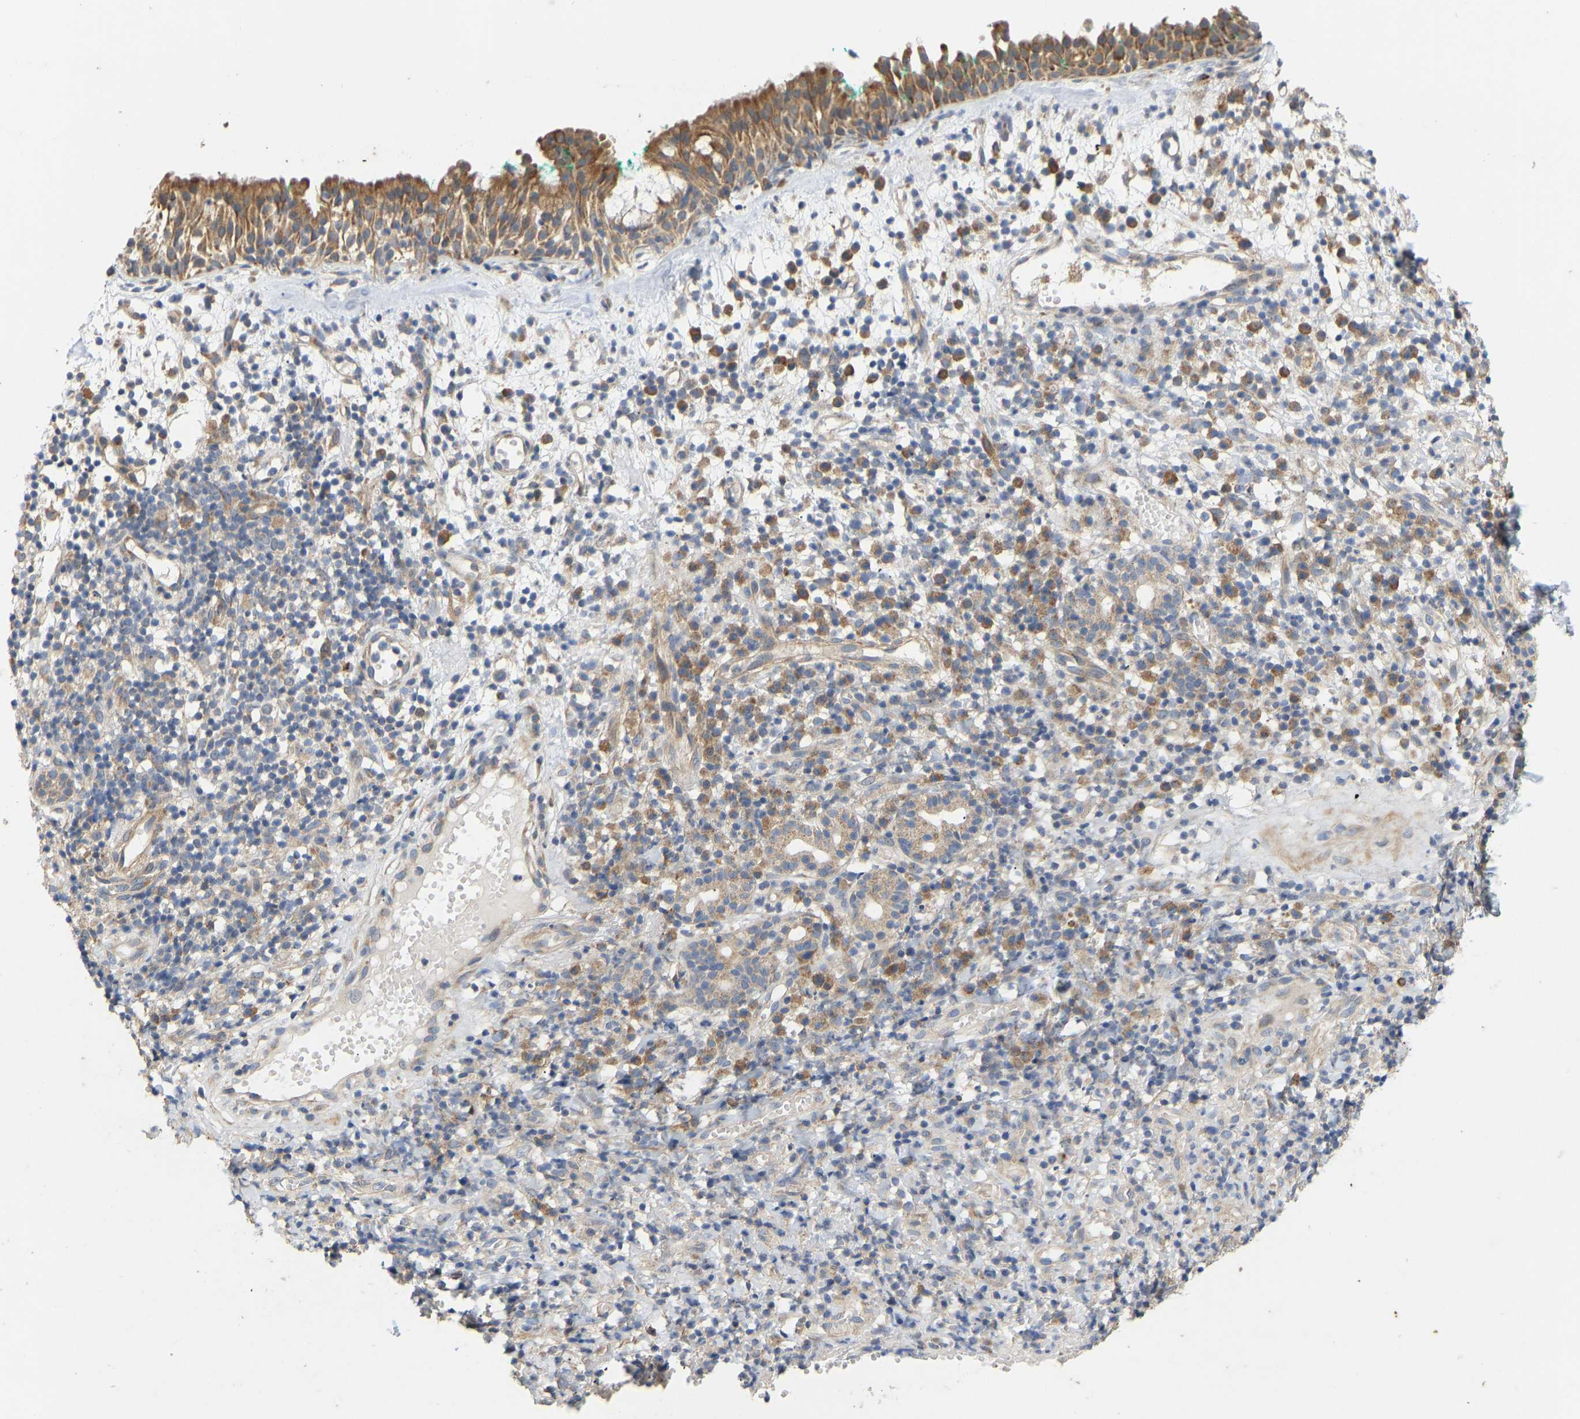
{"staining": {"intensity": "moderate", "quantity": ">75%", "location": "cytoplasmic/membranous"}, "tissue": "nasopharynx", "cell_type": "Respiratory epithelial cells", "image_type": "normal", "snomed": [{"axis": "morphology", "description": "Normal tissue, NOS"}, {"axis": "morphology", "description": "Basal cell carcinoma"}, {"axis": "topography", "description": "Cartilage tissue"}, {"axis": "topography", "description": "Nasopharynx"}, {"axis": "topography", "description": "Oral tissue"}], "caption": "Immunohistochemistry (DAB) staining of benign human nasopharynx demonstrates moderate cytoplasmic/membranous protein positivity in approximately >75% of respiratory epithelial cells. Nuclei are stained in blue.", "gene": "HACD2", "patient": {"sex": "female", "age": 77}}